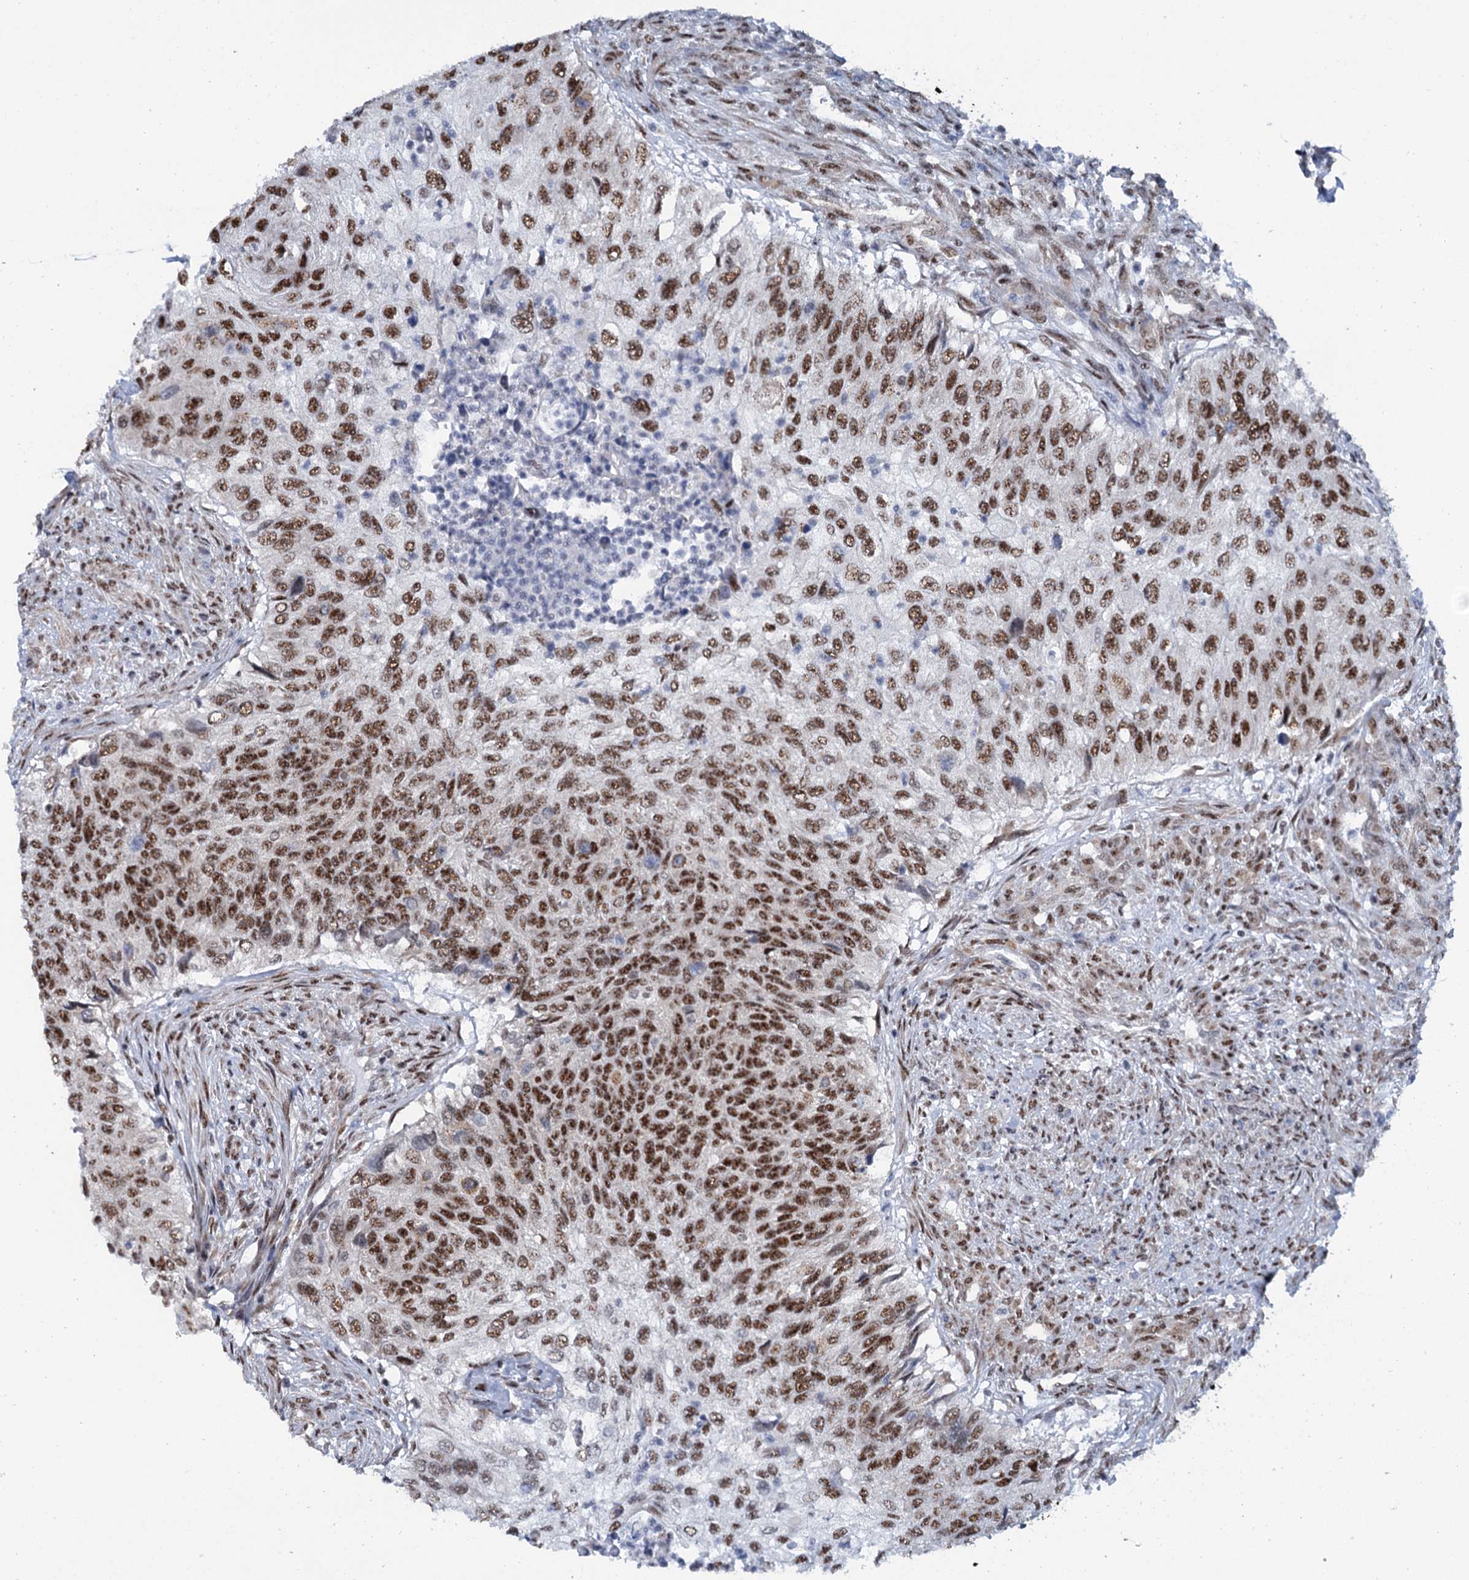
{"staining": {"intensity": "strong", "quantity": ">75%", "location": "nuclear"}, "tissue": "urothelial cancer", "cell_type": "Tumor cells", "image_type": "cancer", "snomed": [{"axis": "morphology", "description": "Urothelial carcinoma, High grade"}, {"axis": "topography", "description": "Urinary bladder"}], "caption": "Immunohistochemical staining of urothelial carcinoma (high-grade) demonstrates high levels of strong nuclear protein positivity in approximately >75% of tumor cells. The staining was performed using DAB to visualize the protein expression in brown, while the nuclei were stained in blue with hematoxylin (Magnification: 20x).", "gene": "SREK1", "patient": {"sex": "female", "age": 60}}